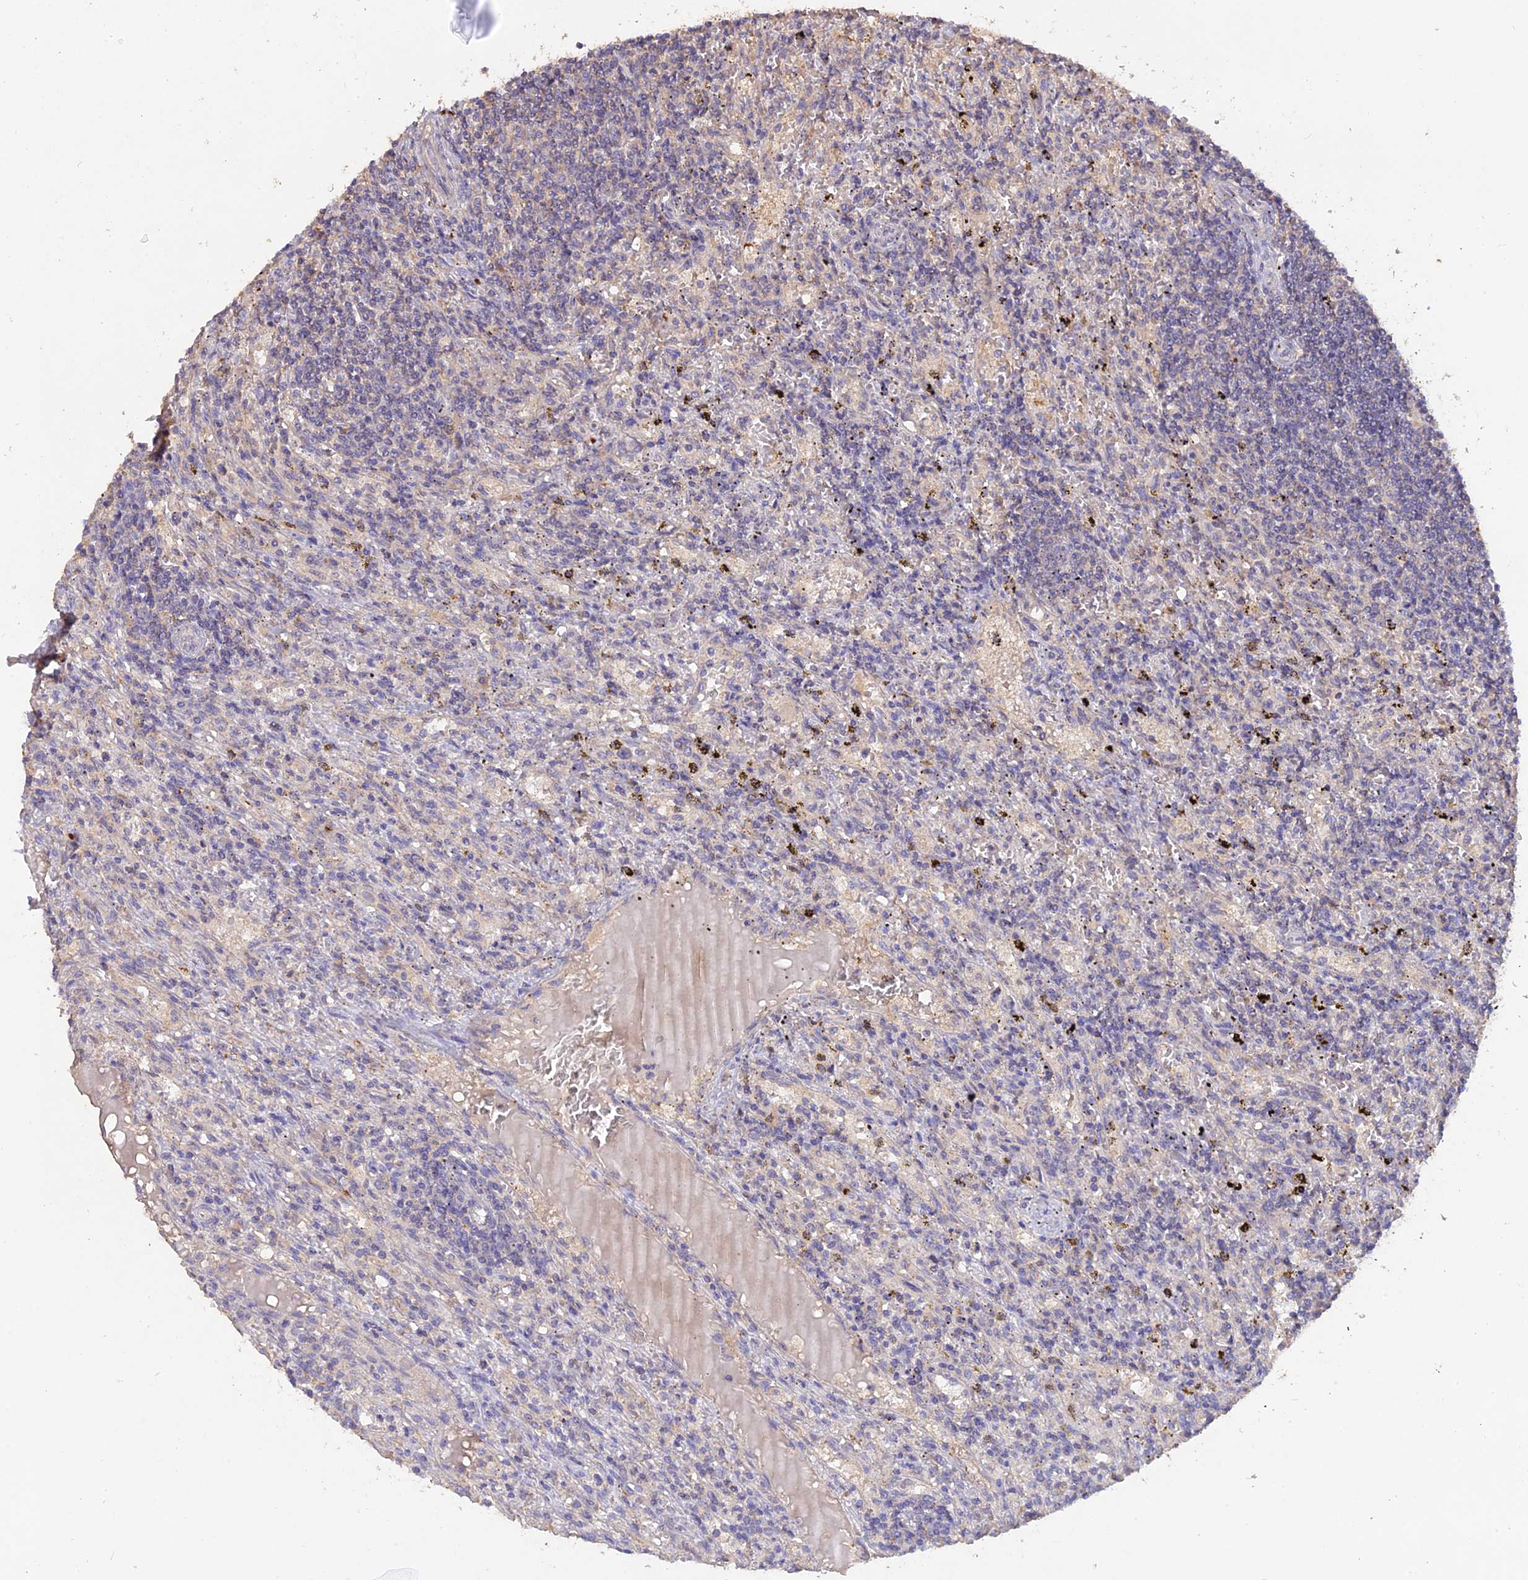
{"staining": {"intensity": "negative", "quantity": "none", "location": "none"}, "tissue": "lymphoma", "cell_type": "Tumor cells", "image_type": "cancer", "snomed": [{"axis": "morphology", "description": "Malignant lymphoma, non-Hodgkin's type, Low grade"}, {"axis": "topography", "description": "Spleen"}], "caption": "Immunohistochemistry image of neoplastic tissue: human low-grade malignant lymphoma, non-Hodgkin's type stained with DAB (3,3'-diaminobenzidine) shows no significant protein positivity in tumor cells. (DAB IHC, high magnification).", "gene": "SLC26A4", "patient": {"sex": "male", "age": 76}}